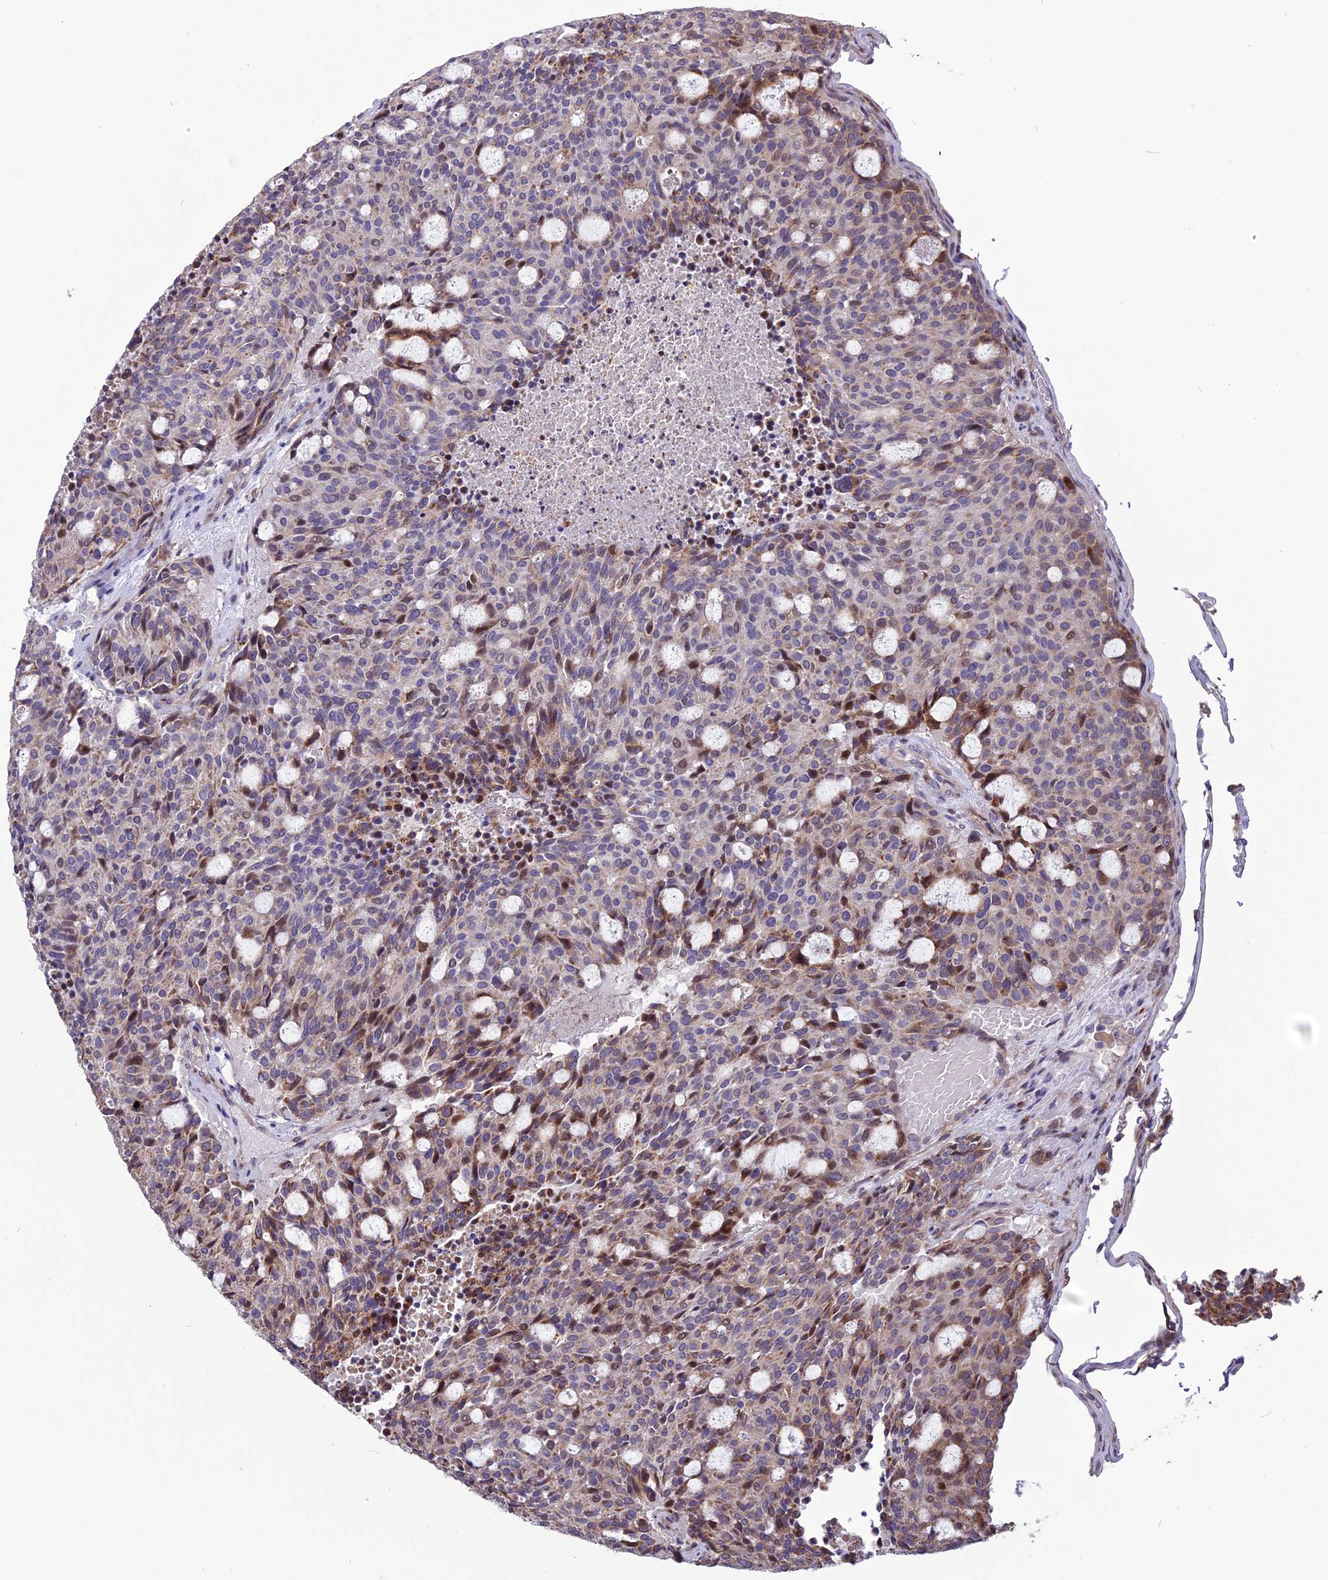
{"staining": {"intensity": "moderate", "quantity": "<25%", "location": "cytoplasmic/membranous,nuclear"}, "tissue": "carcinoid", "cell_type": "Tumor cells", "image_type": "cancer", "snomed": [{"axis": "morphology", "description": "Carcinoid, malignant, NOS"}, {"axis": "topography", "description": "Pancreas"}], "caption": "Carcinoid (malignant) stained with DAB immunohistochemistry demonstrates low levels of moderate cytoplasmic/membranous and nuclear positivity in approximately <25% of tumor cells.", "gene": "SPG21", "patient": {"sex": "female", "age": 54}}